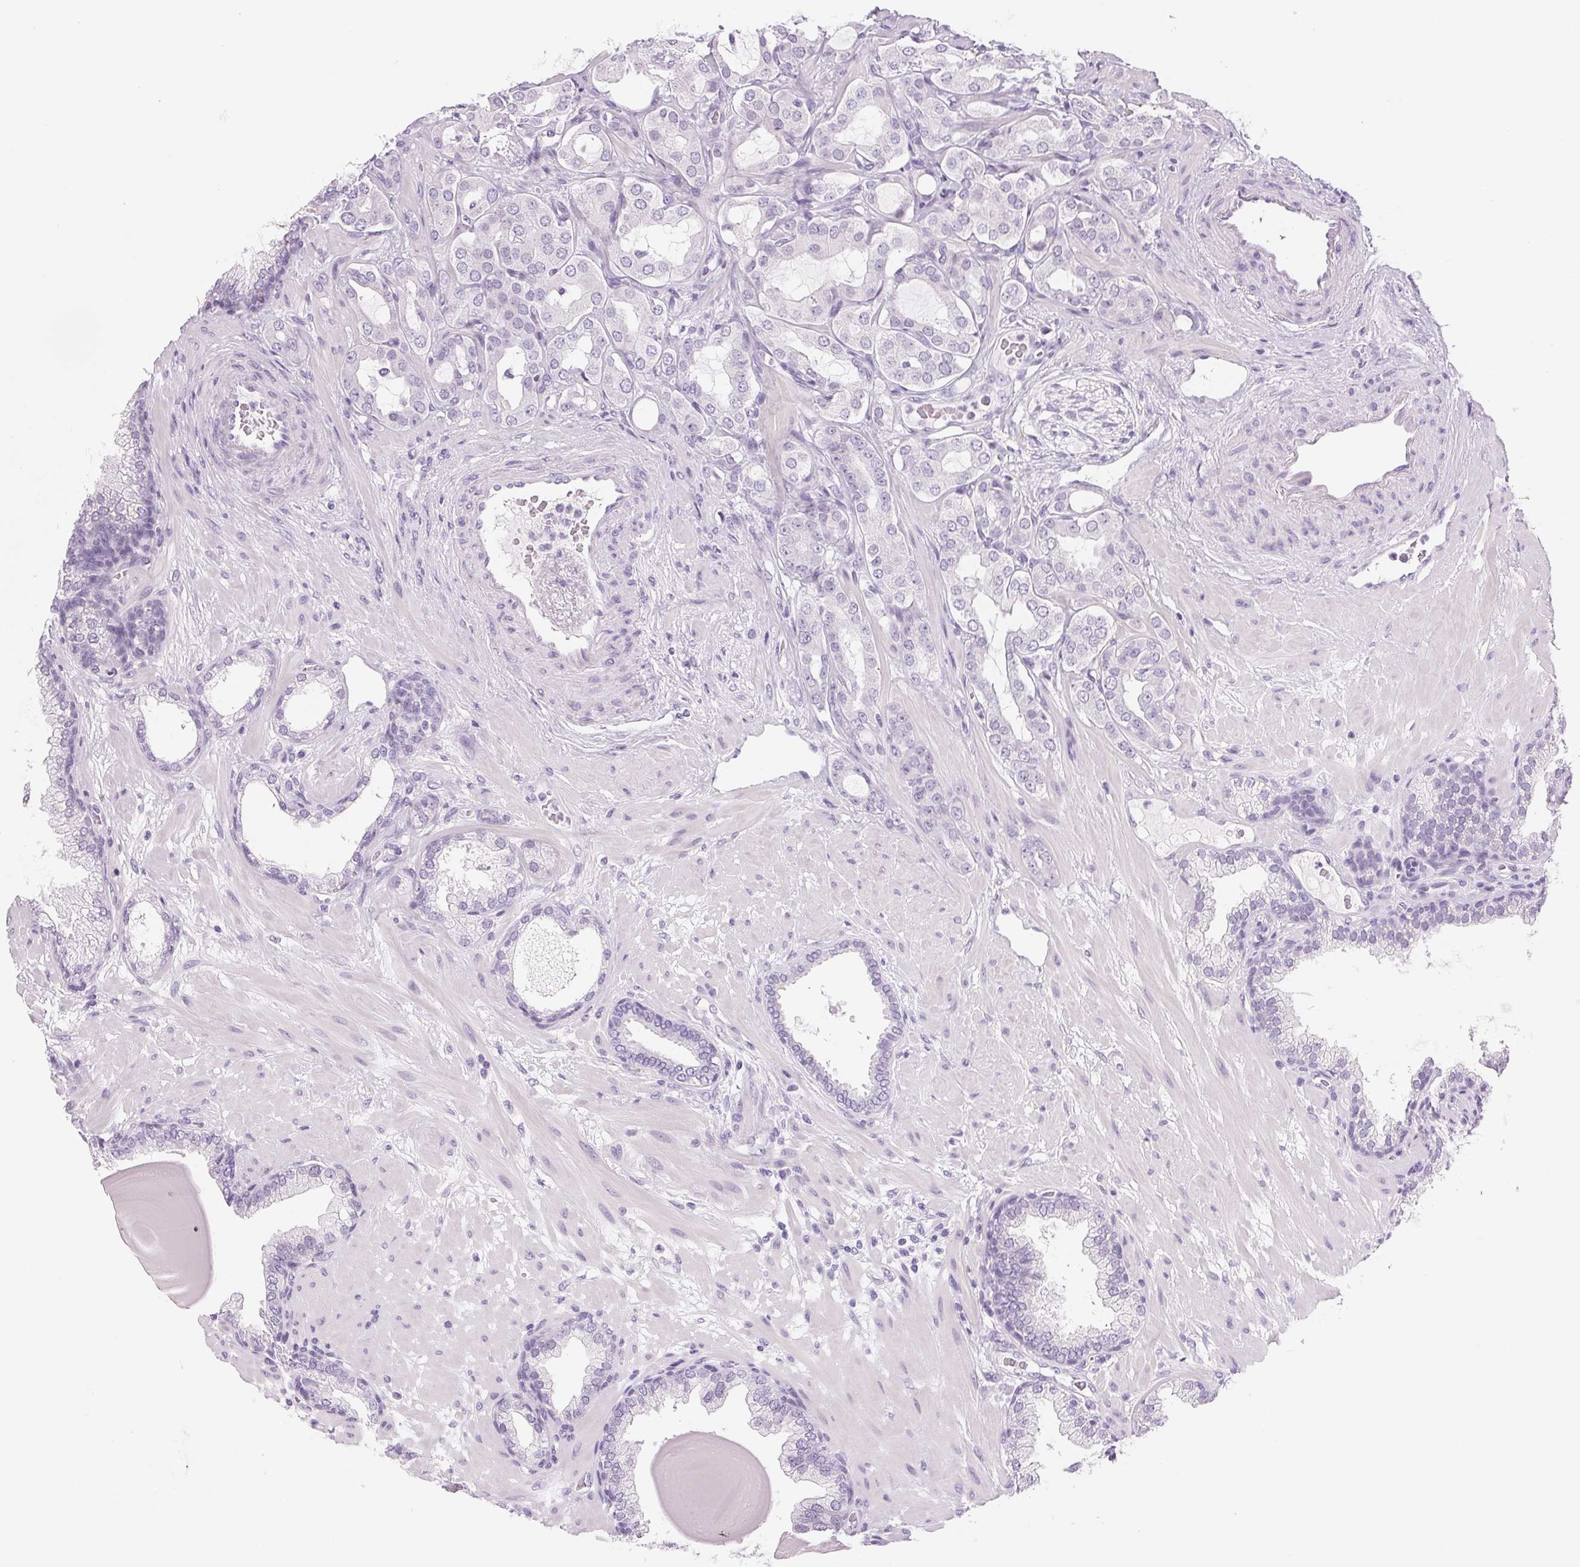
{"staining": {"intensity": "negative", "quantity": "none", "location": "none"}, "tissue": "prostate cancer", "cell_type": "Tumor cells", "image_type": "cancer", "snomed": [{"axis": "morphology", "description": "Adenocarcinoma, Low grade"}, {"axis": "topography", "description": "Prostate"}], "caption": "This photomicrograph is of prostate cancer stained with immunohistochemistry to label a protein in brown with the nuclei are counter-stained blue. There is no staining in tumor cells.", "gene": "IGFBP1", "patient": {"sex": "male", "age": 57}}